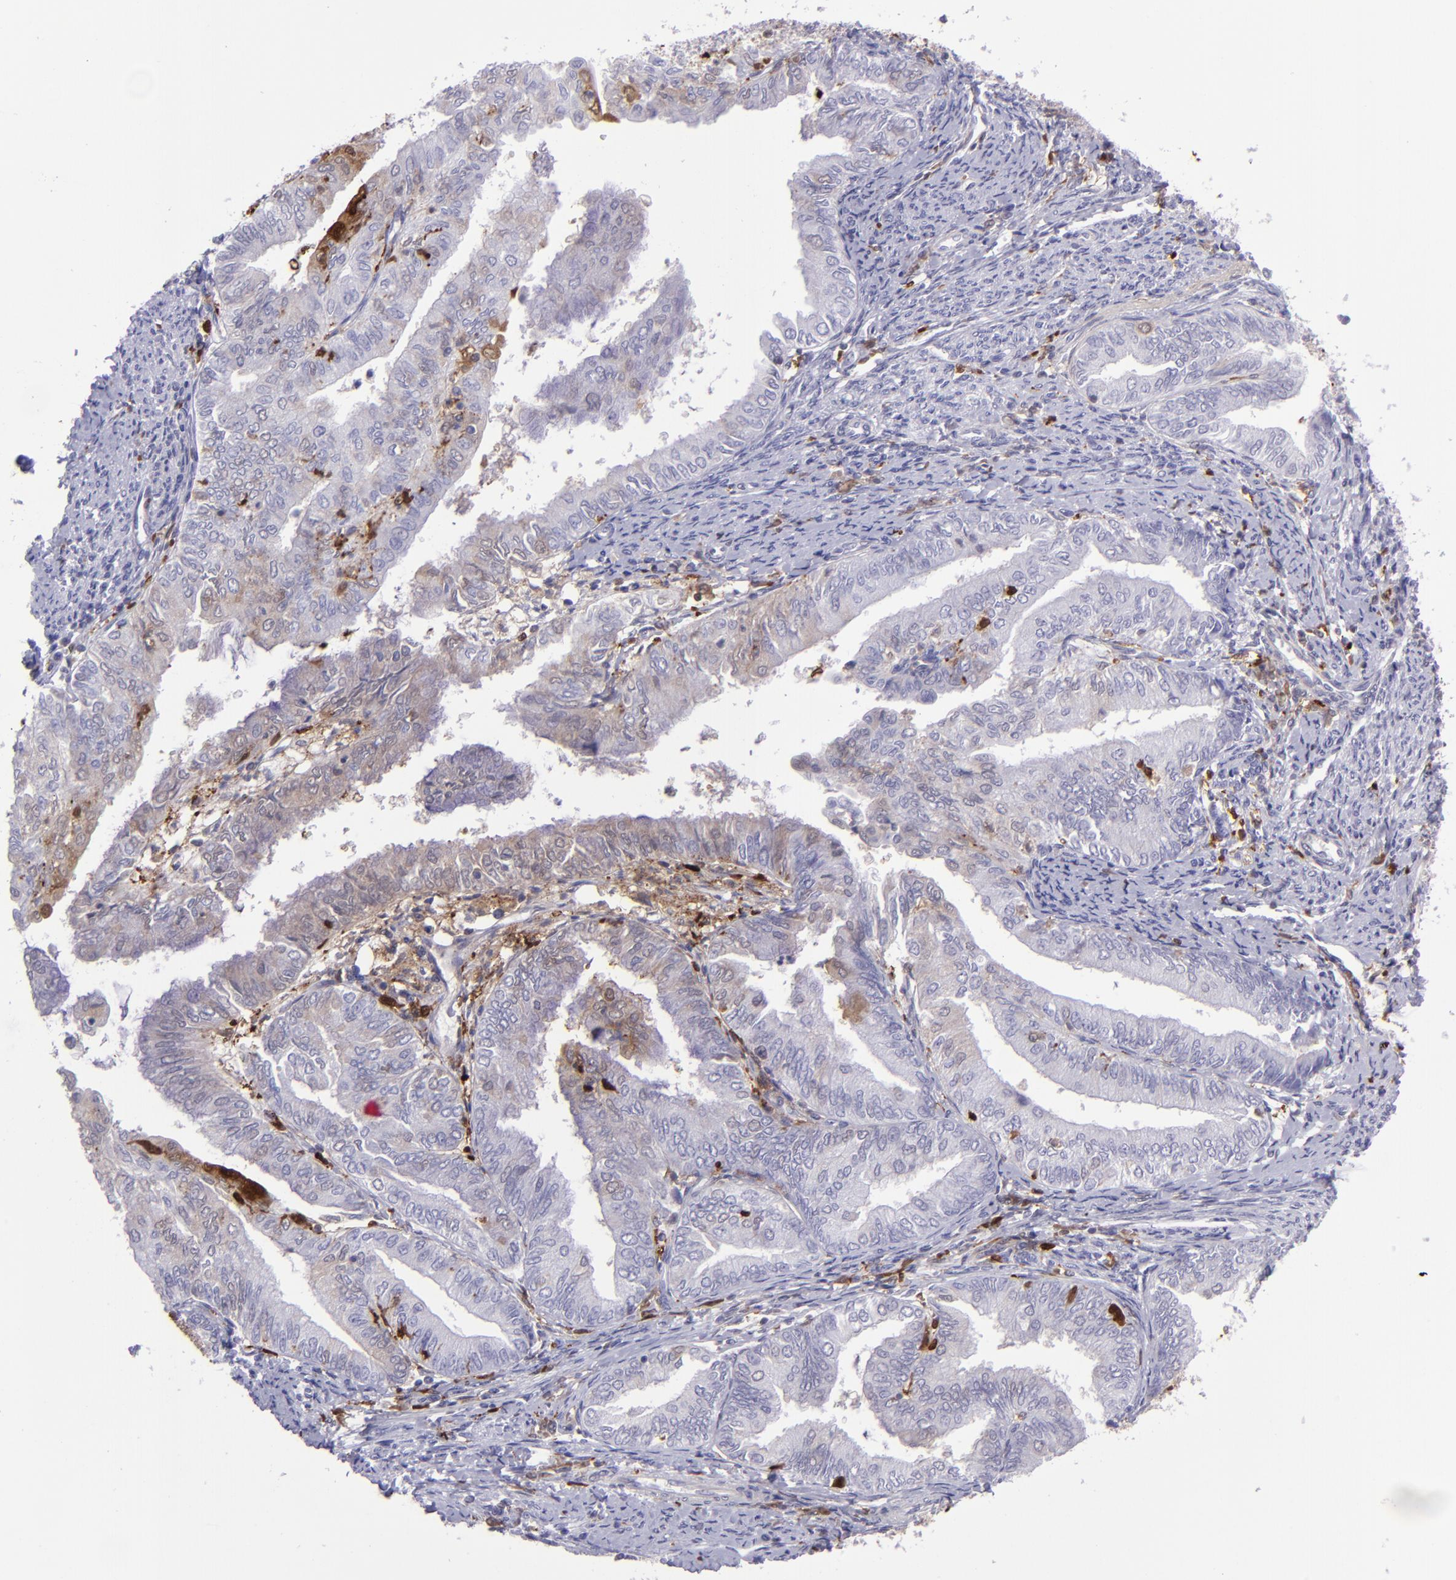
{"staining": {"intensity": "negative", "quantity": "none", "location": "none"}, "tissue": "endometrial cancer", "cell_type": "Tumor cells", "image_type": "cancer", "snomed": [{"axis": "morphology", "description": "Adenocarcinoma, NOS"}, {"axis": "topography", "description": "Endometrium"}], "caption": "IHC image of human endometrial cancer stained for a protein (brown), which displays no positivity in tumor cells.", "gene": "TYMP", "patient": {"sex": "female", "age": 66}}